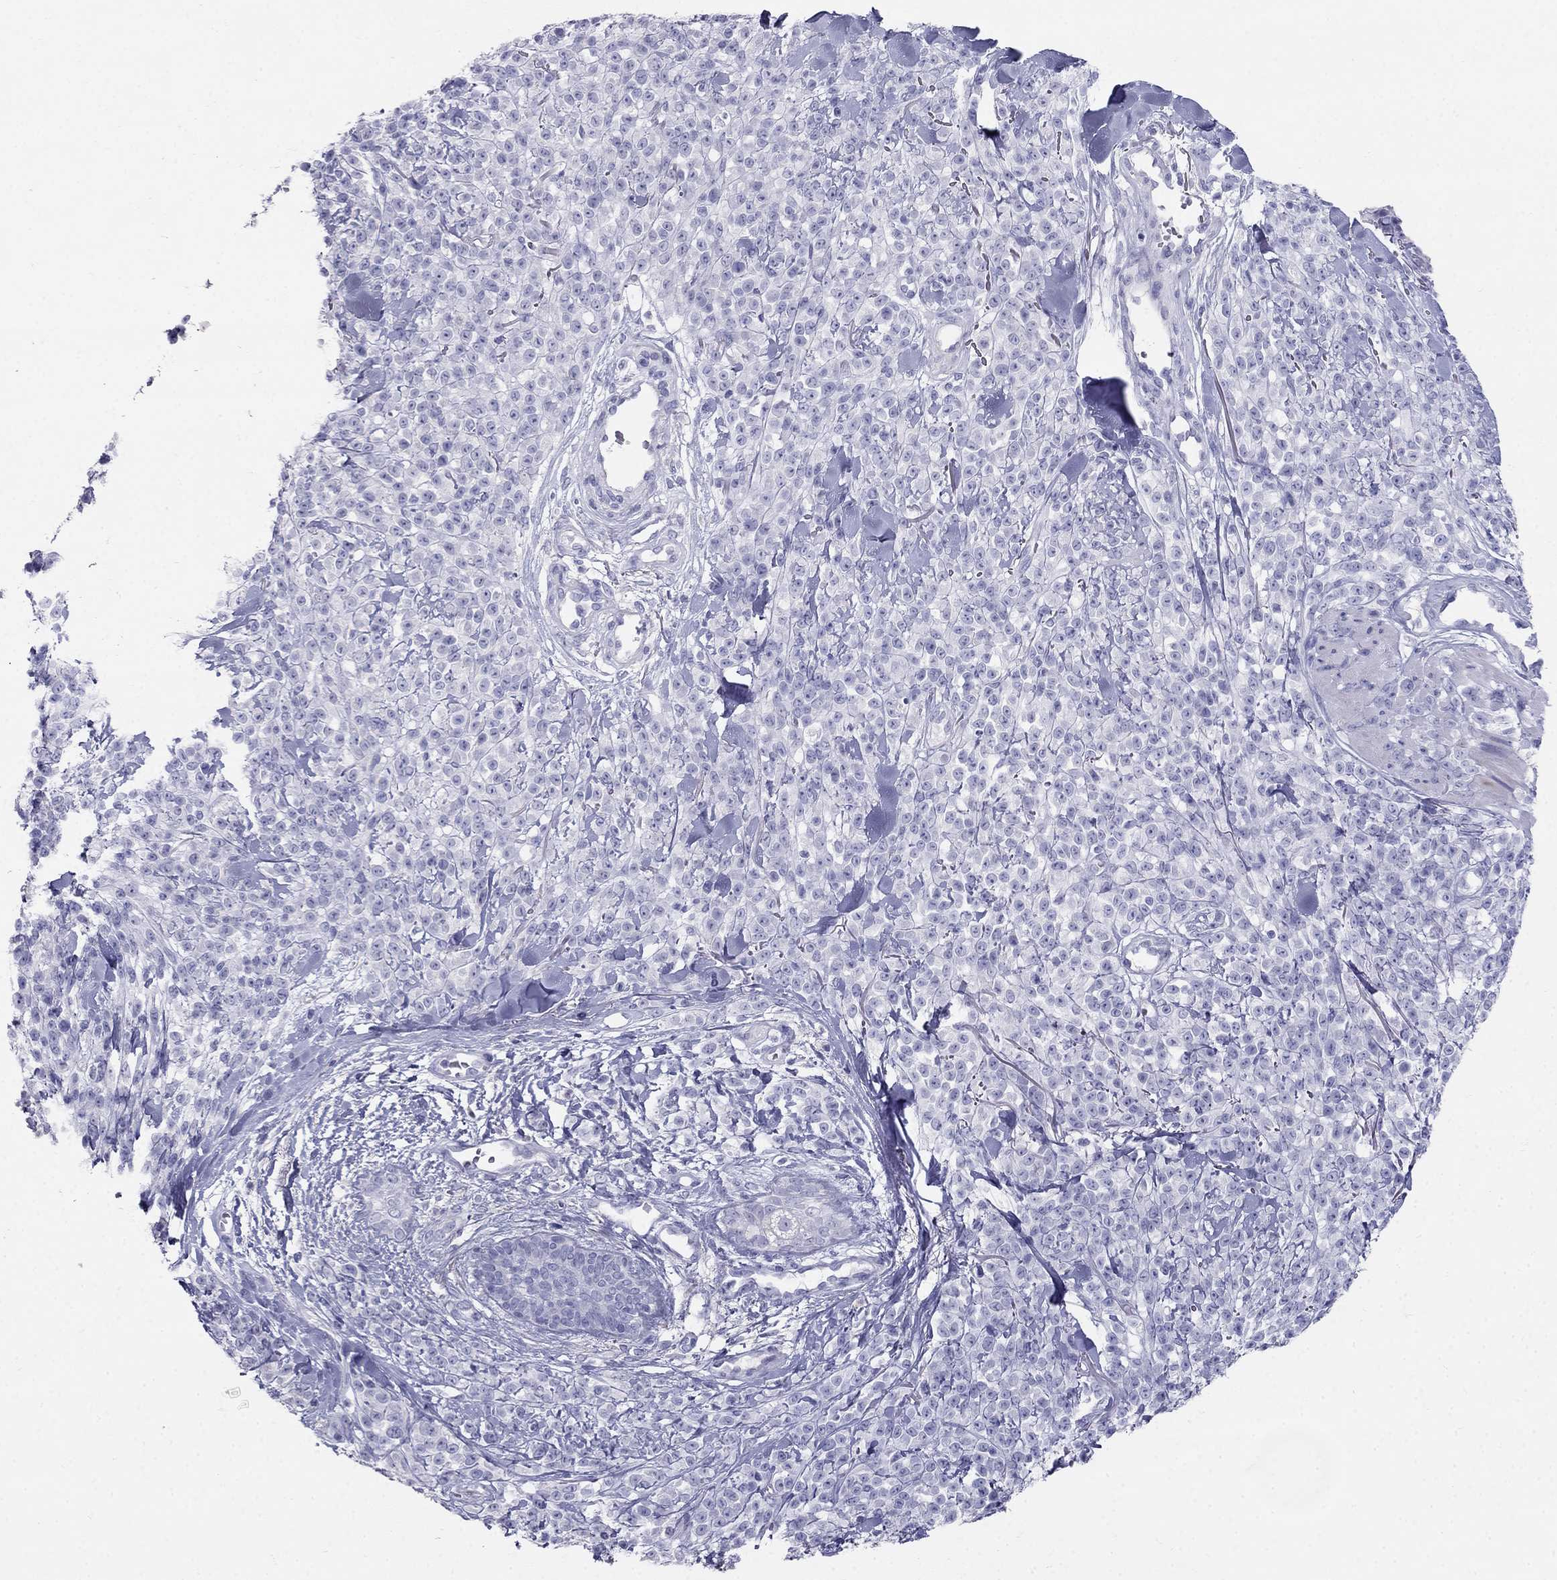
{"staining": {"intensity": "negative", "quantity": "none", "location": "none"}, "tissue": "melanoma", "cell_type": "Tumor cells", "image_type": "cancer", "snomed": [{"axis": "morphology", "description": "Malignant melanoma, NOS"}, {"axis": "topography", "description": "Skin"}, {"axis": "topography", "description": "Skin of trunk"}], "caption": "Histopathology image shows no protein positivity in tumor cells of melanoma tissue. (Brightfield microscopy of DAB (3,3'-diaminobenzidine) immunohistochemistry (IHC) at high magnification).", "gene": "RFLNA", "patient": {"sex": "male", "age": 74}}